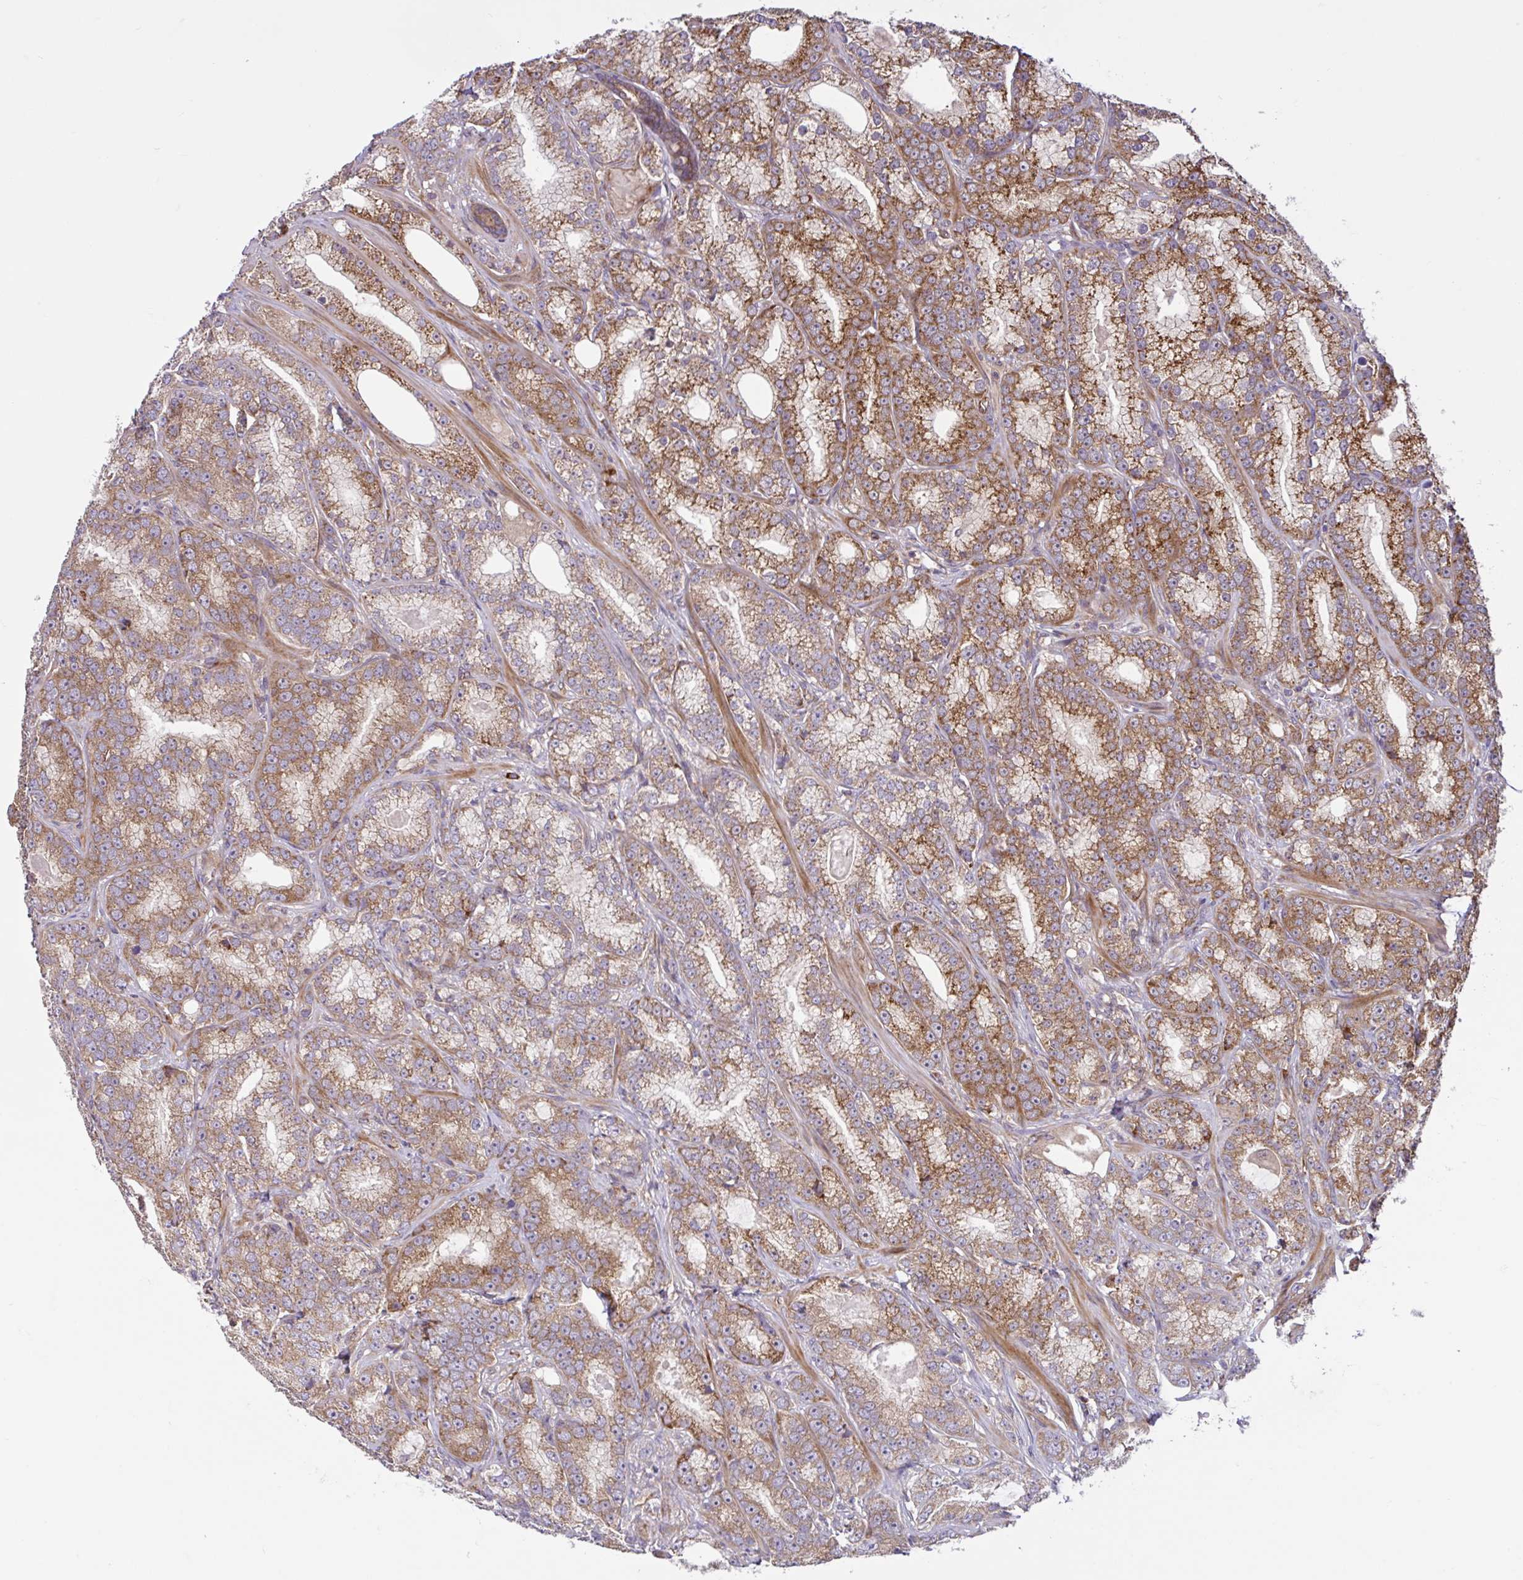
{"staining": {"intensity": "moderate", "quantity": ">75%", "location": "cytoplasmic/membranous"}, "tissue": "prostate cancer", "cell_type": "Tumor cells", "image_type": "cancer", "snomed": [{"axis": "morphology", "description": "Adenocarcinoma, High grade"}, {"axis": "topography", "description": "Prostate"}], "caption": "DAB immunohistochemical staining of human prostate cancer exhibits moderate cytoplasmic/membranous protein expression in approximately >75% of tumor cells.", "gene": "NTPCR", "patient": {"sex": "male", "age": 65}}